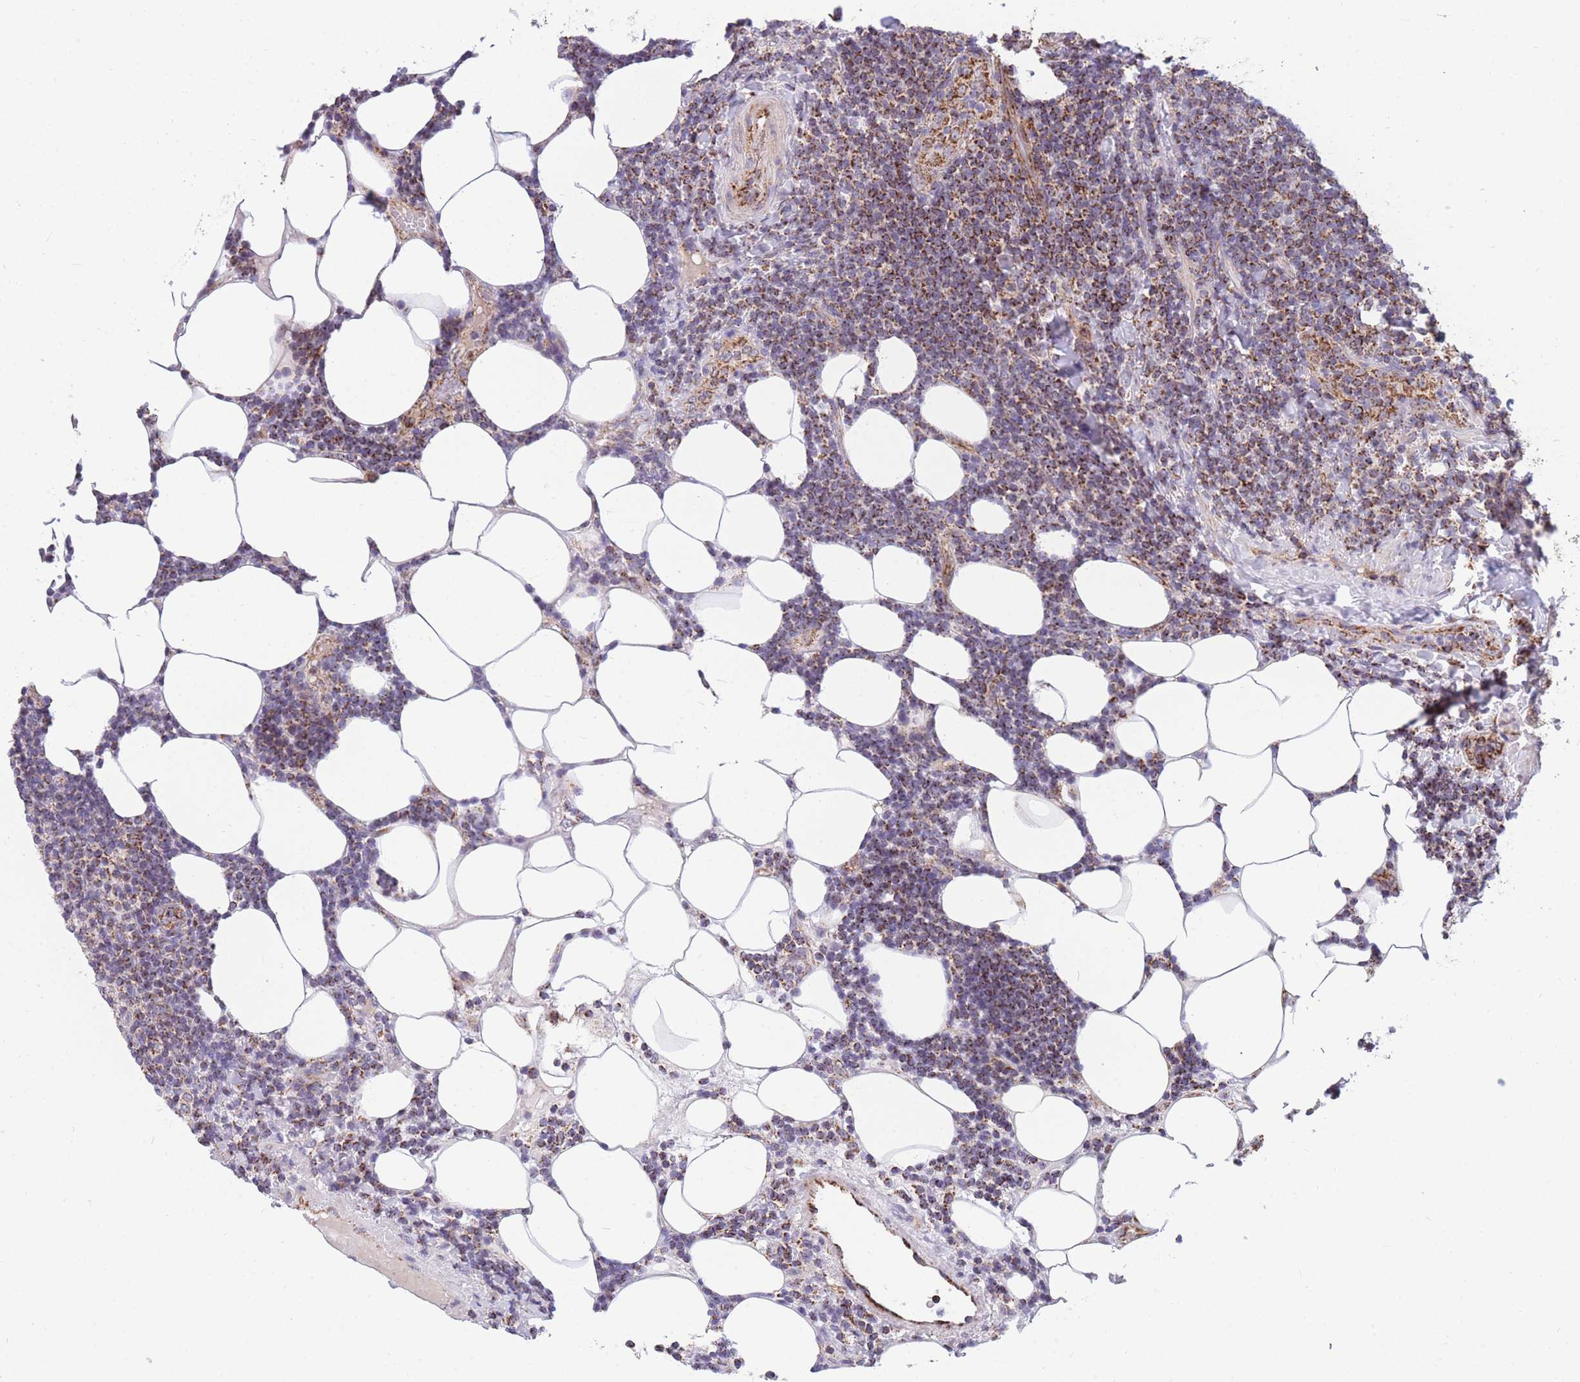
{"staining": {"intensity": "strong", "quantity": ">75%", "location": "cytoplasmic/membranous"}, "tissue": "lymphoma", "cell_type": "Tumor cells", "image_type": "cancer", "snomed": [{"axis": "morphology", "description": "Malignant lymphoma, non-Hodgkin's type, Low grade"}, {"axis": "topography", "description": "Lymph node"}], "caption": "Protein staining of malignant lymphoma, non-Hodgkin's type (low-grade) tissue shows strong cytoplasmic/membranous expression in approximately >75% of tumor cells. (DAB IHC with brightfield microscopy, high magnification).", "gene": "DDX49", "patient": {"sex": "male", "age": 66}}